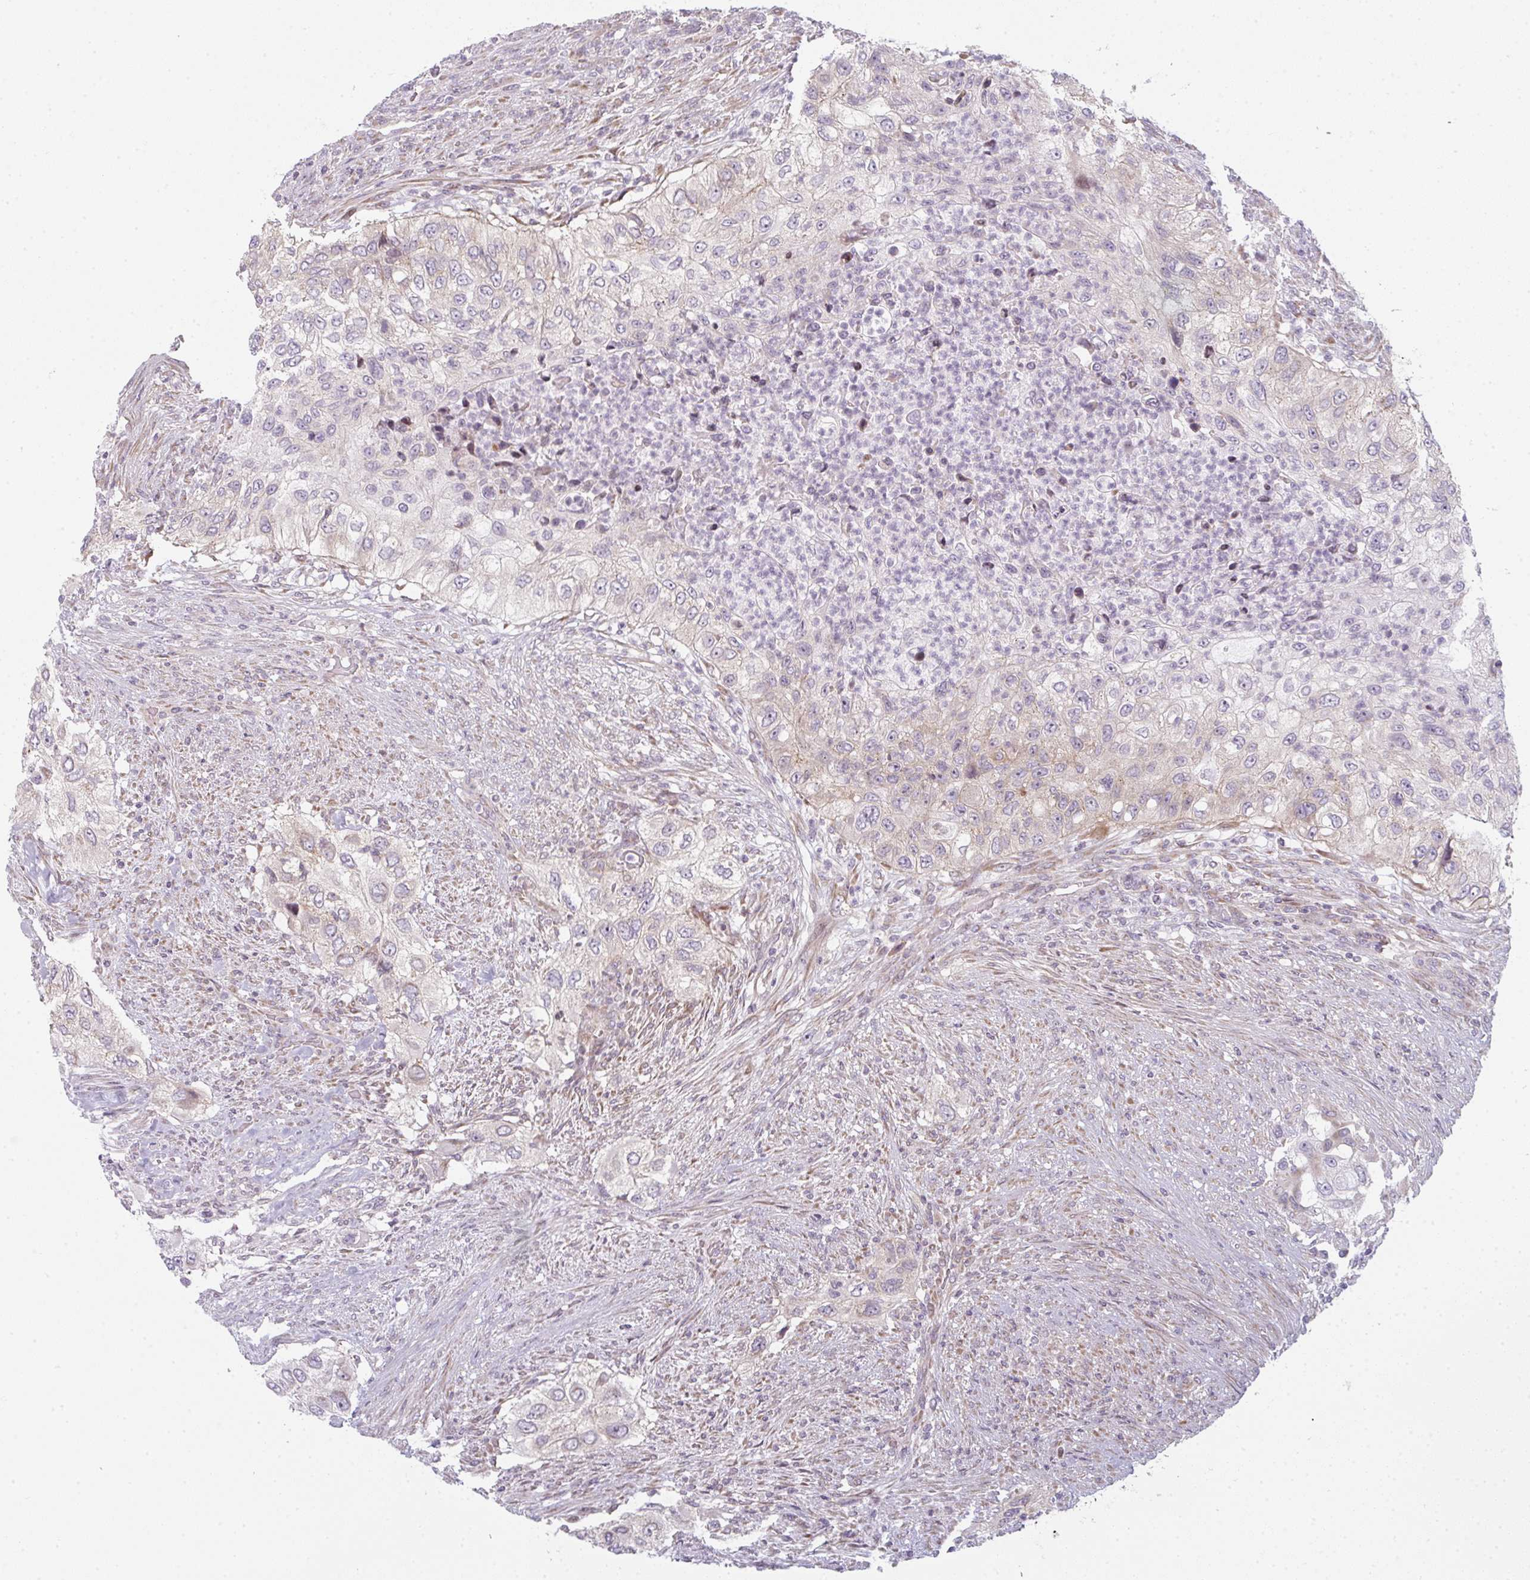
{"staining": {"intensity": "negative", "quantity": "none", "location": "none"}, "tissue": "urothelial cancer", "cell_type": "Tumor cells", "image_type": "cancer", "snomed": [{"axis": "morphology", "description": "Urothelial carcinoma, High grade"}, {"axis": "topography", "description": "Urinary bladder"}], "caption": "The histopathology image displays no significant positivity in tumor cells of urothelial cancer.", "gene": "TMEM237", "patient": {"sex": "female", "age": 60}}